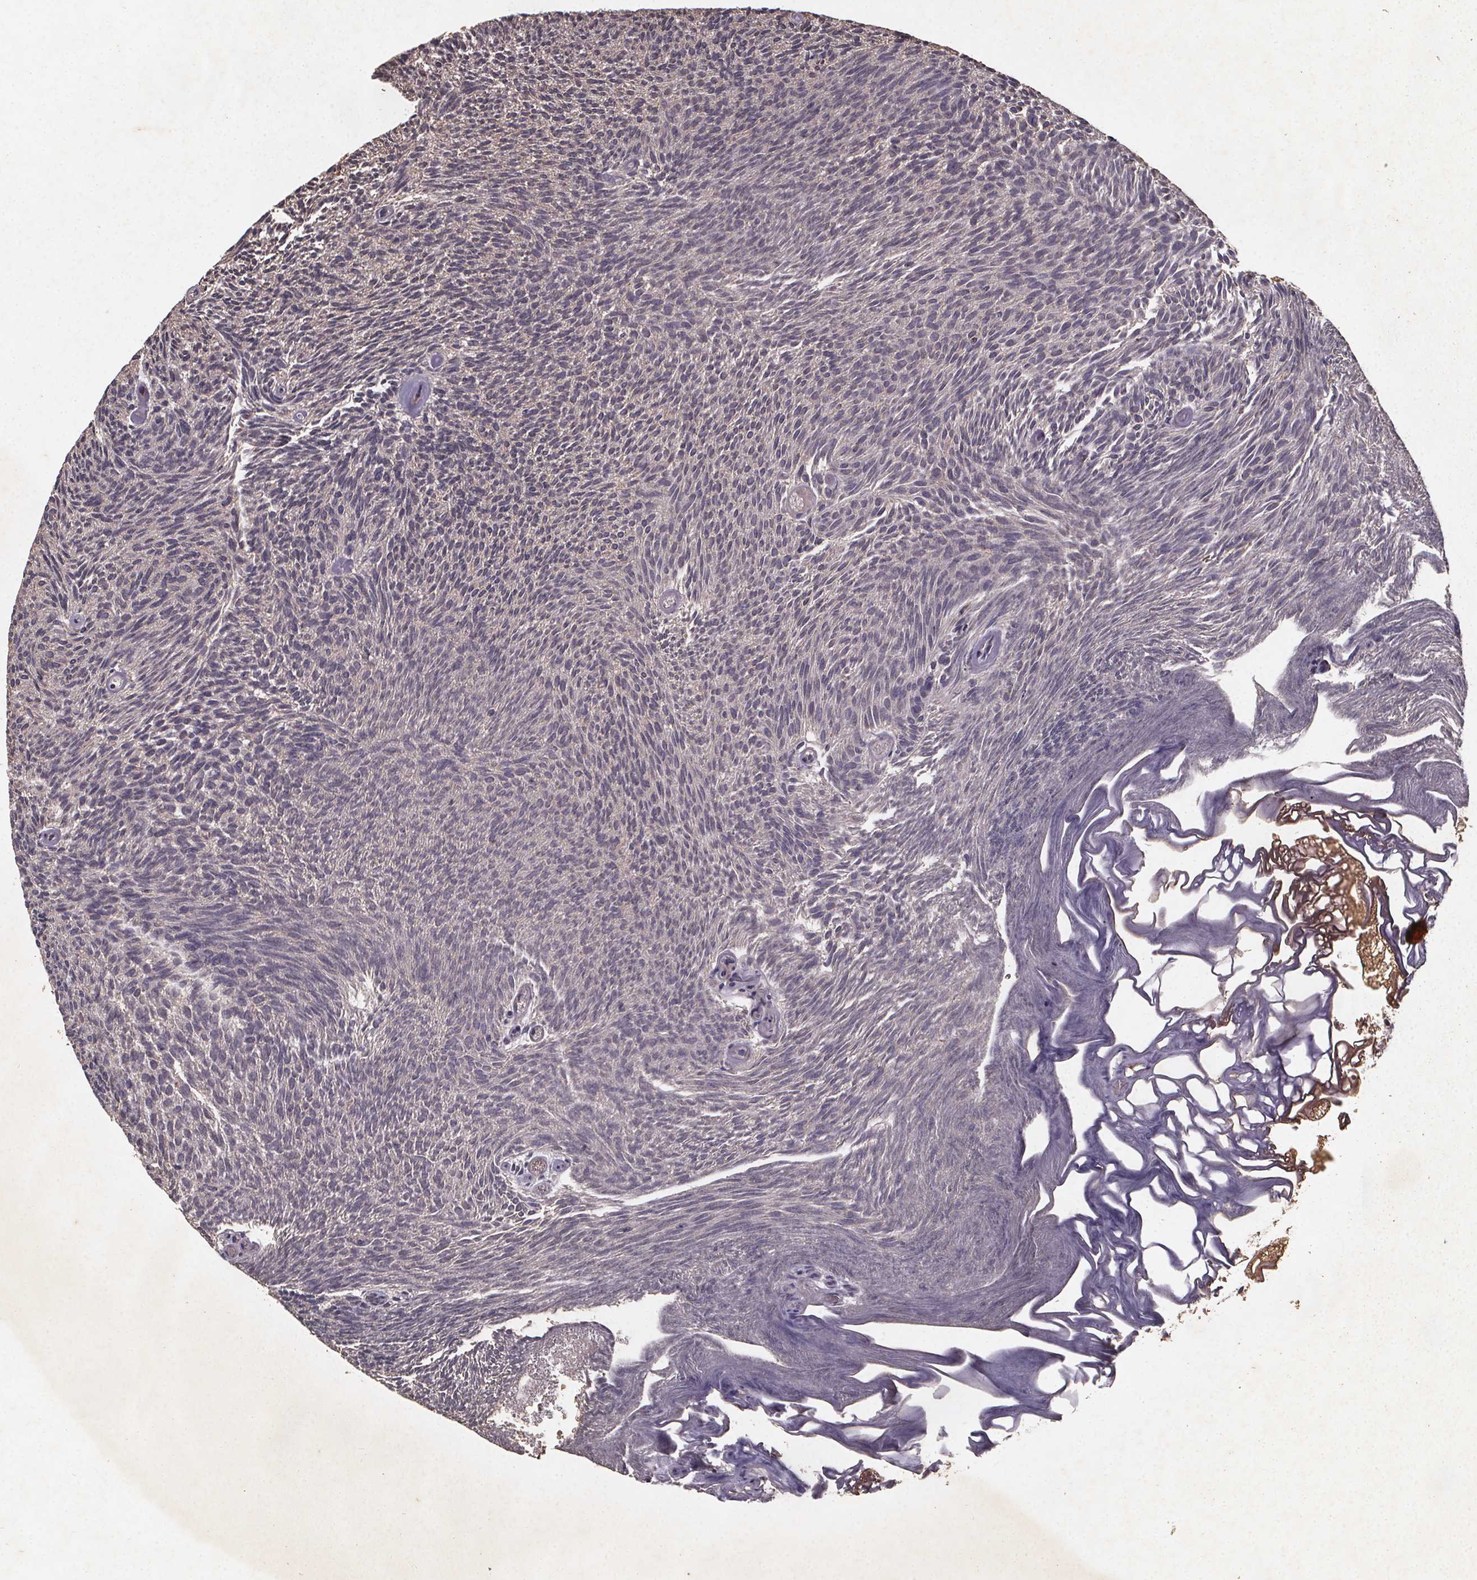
{"staining": {"intensity": "moderate", "quantity": "25%-75%", "location": "cytoplasmic/membranous"}, "tissue": "urothelial cancer", "cell_type": "Tumor cells", "image_type": "cancer", "snomed": [{"axis": "morphology", "description": "Urothelial carcinoma, Low grade"}, {"axis": "topography", "description": "Urinary bladder"}], "caption": "A medium amount of moderate cytoplasmic/membranous staining is present in approximately 25%-75% of tumor cells in urothelial carcinoma (low-grade) tissue. (Brightfield microscopy of DAB IHC at high magnification).", "gene": "PIERCE2", "patient": {"sex": "male", "age": 77}}